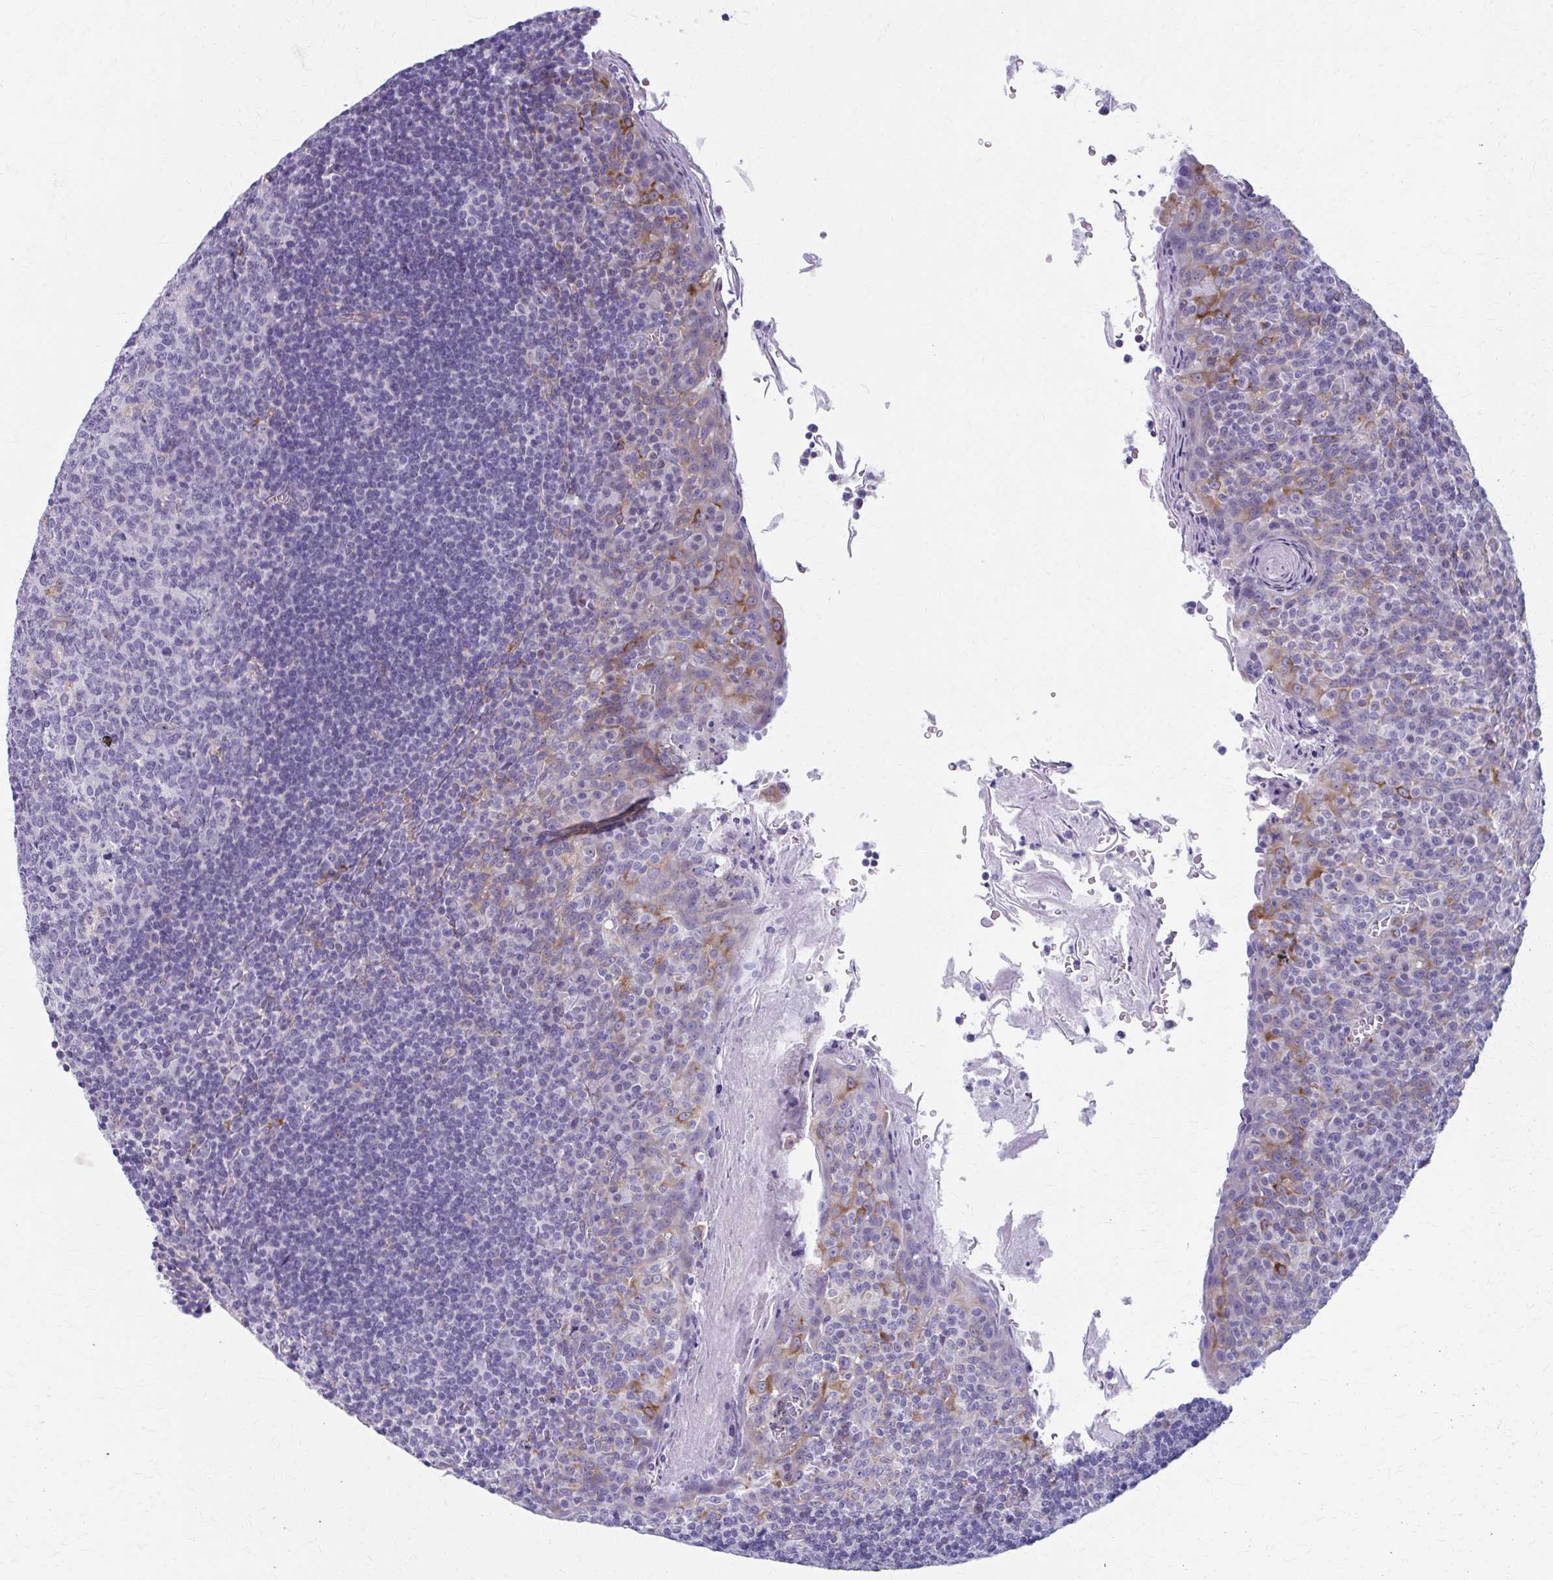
{"staining": {"intensity": "negative", "quantity": "none", "location": "none"}, "tissue": "tonsil", "cell_type": "Germinal center cells", "image_type": "normal", "snomed": [{"axis": "morphology", "description": "Normal tissue, NOS"}, {"axis": "topography", "description": "Tonsil"}], "caption": "Immunohistochemistry image of benign human tonsil stained for a protein (brown), which shows no expression in germinal center cells.", "gene": "SPATS2L", "patient": {"sex": "male", "age": 27}}